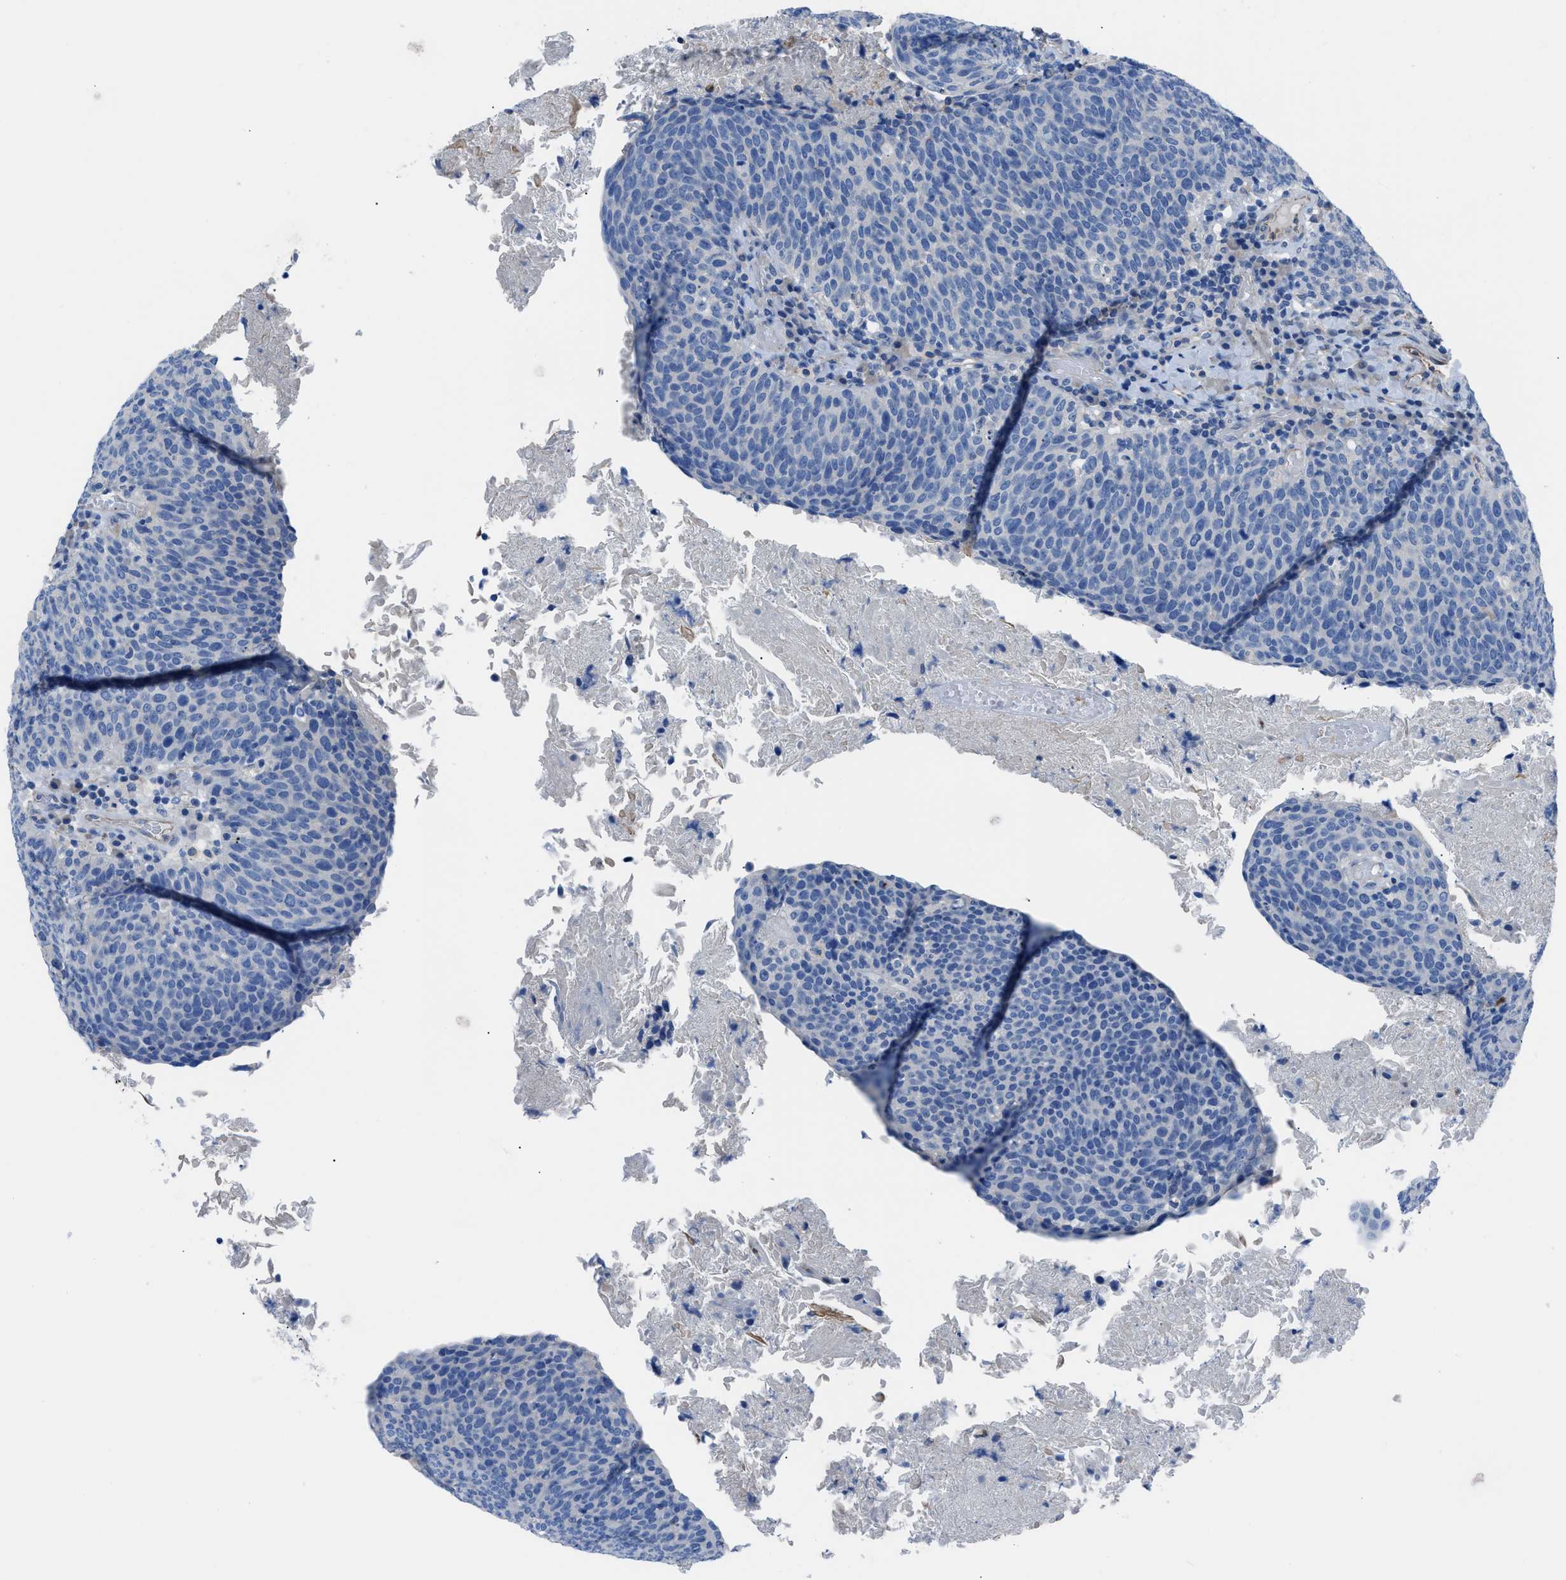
{"staining": {"intensity": "negative", "quantity": "none", "location": "none"}, "tissue": "head and neck cancer", "cell_type": "Tumor cells", "image_type": "cancer", "snomed": [{"axis": "morphology", "description": "Squamous cell carcinoma, NOS"}, {"axis": "morphology", "description": "Squamous cell carcinoma, metastatic, NOS"}, {"axis": "topography", "description": "Lymph node"}, {"axis": "topography", "description": "Head-Neck"}], "caption": "Tumor cells are negative for brown protein staining in head and neck cancer (squamous cell carcinoma).", "gene": "ITPR1", "patient": {"sex": "male", "age": 62}}